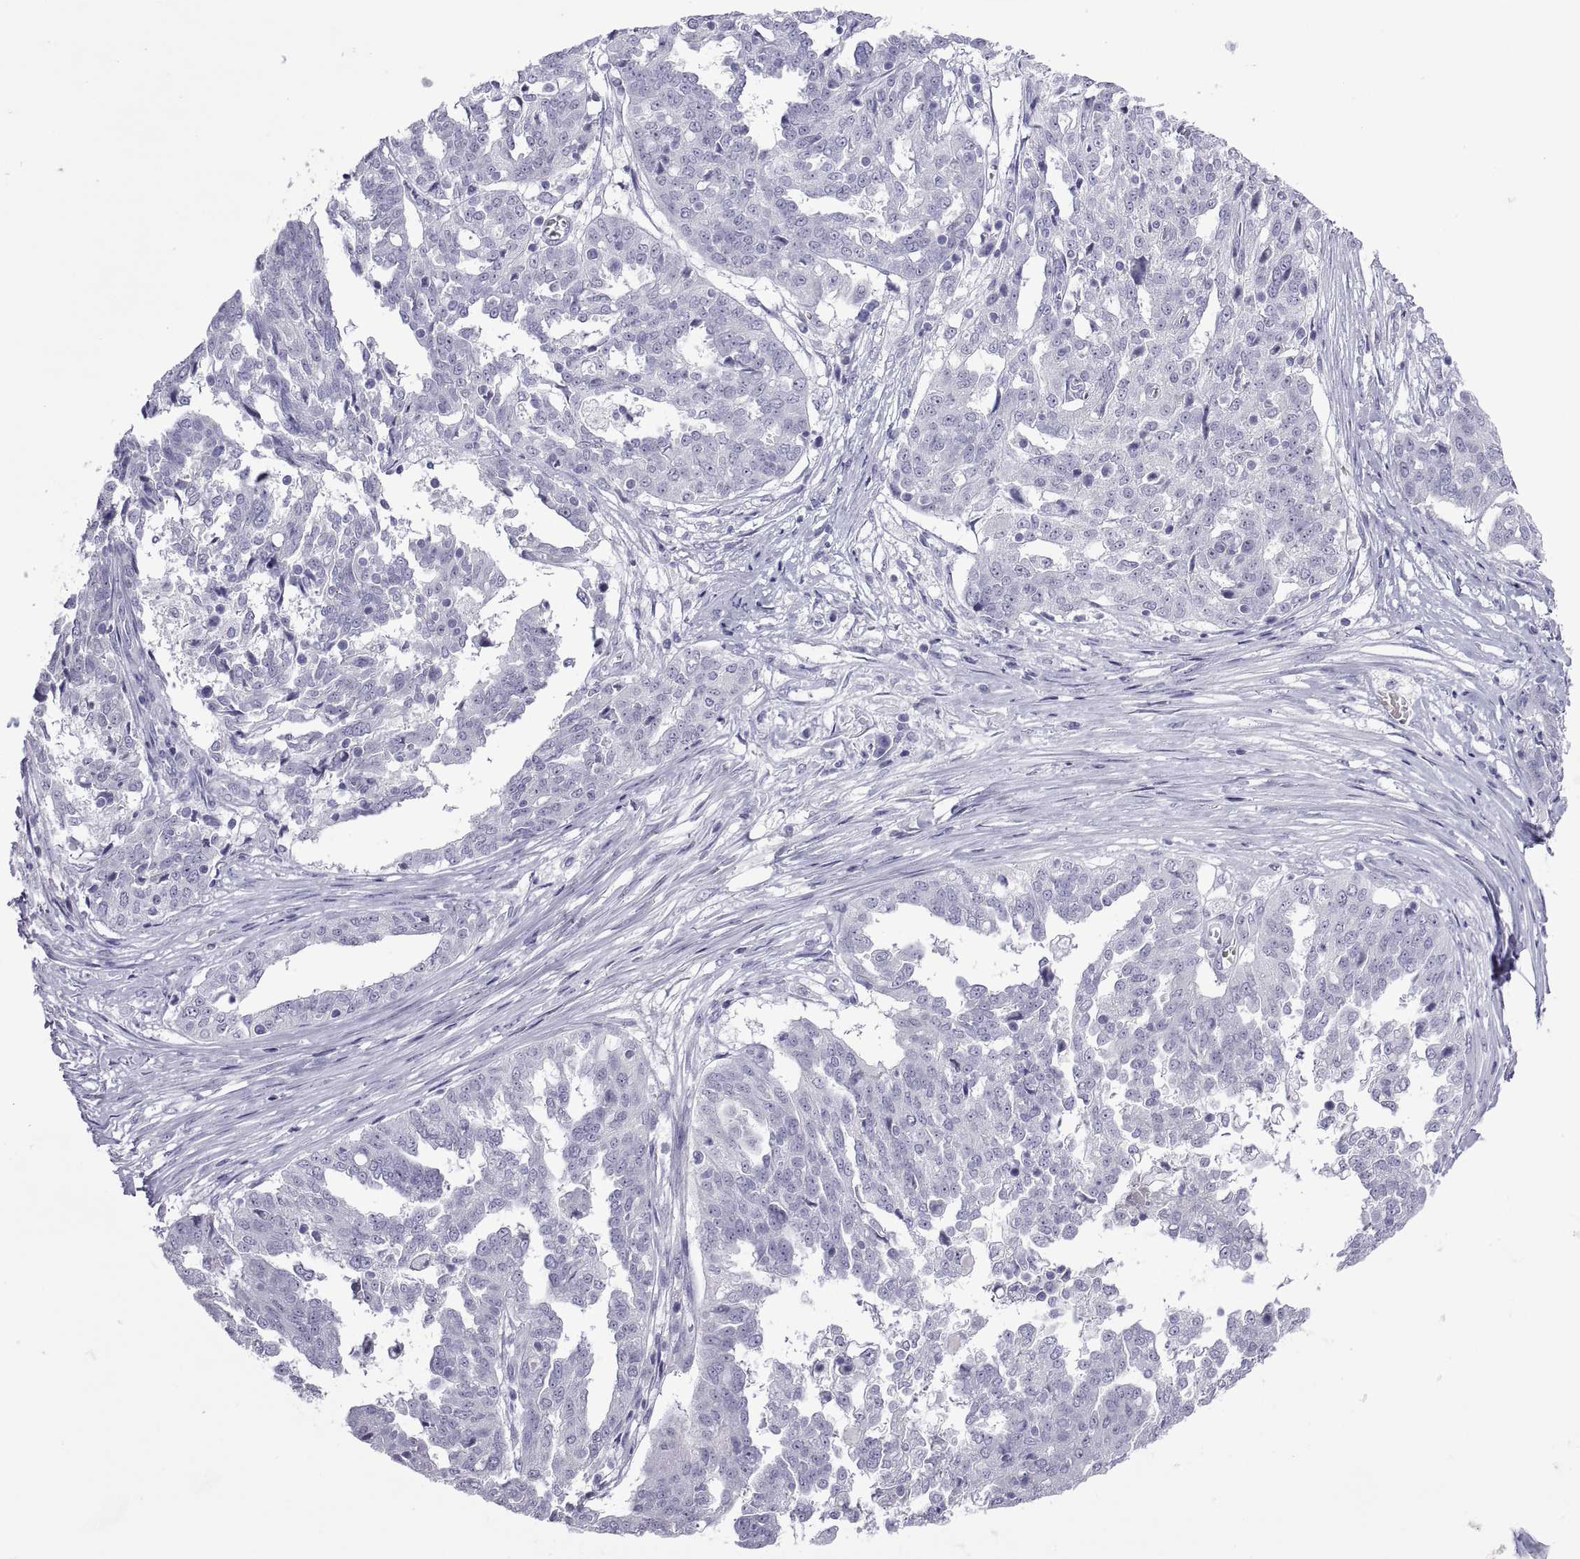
{"staining": {"intensity": "negative", "quantity": "none", "location": "none"}, "tissue": "ovarian cancer", "cell_type": "Tumor cells", "image_type": "cancer", "snomed": [{"axis": "morphology", "description": "Cystadenocarcinoma, serous, NOS"}, {"axis": "topography", "description": "Ovary"}], "caption": "There is no significant positivity in tumor cells of ovarian serous cystadenocarcinoma. Nuclei are stained in blue.", "gene": "VSX2", "patient": {"sex": "female", "age": 67}}